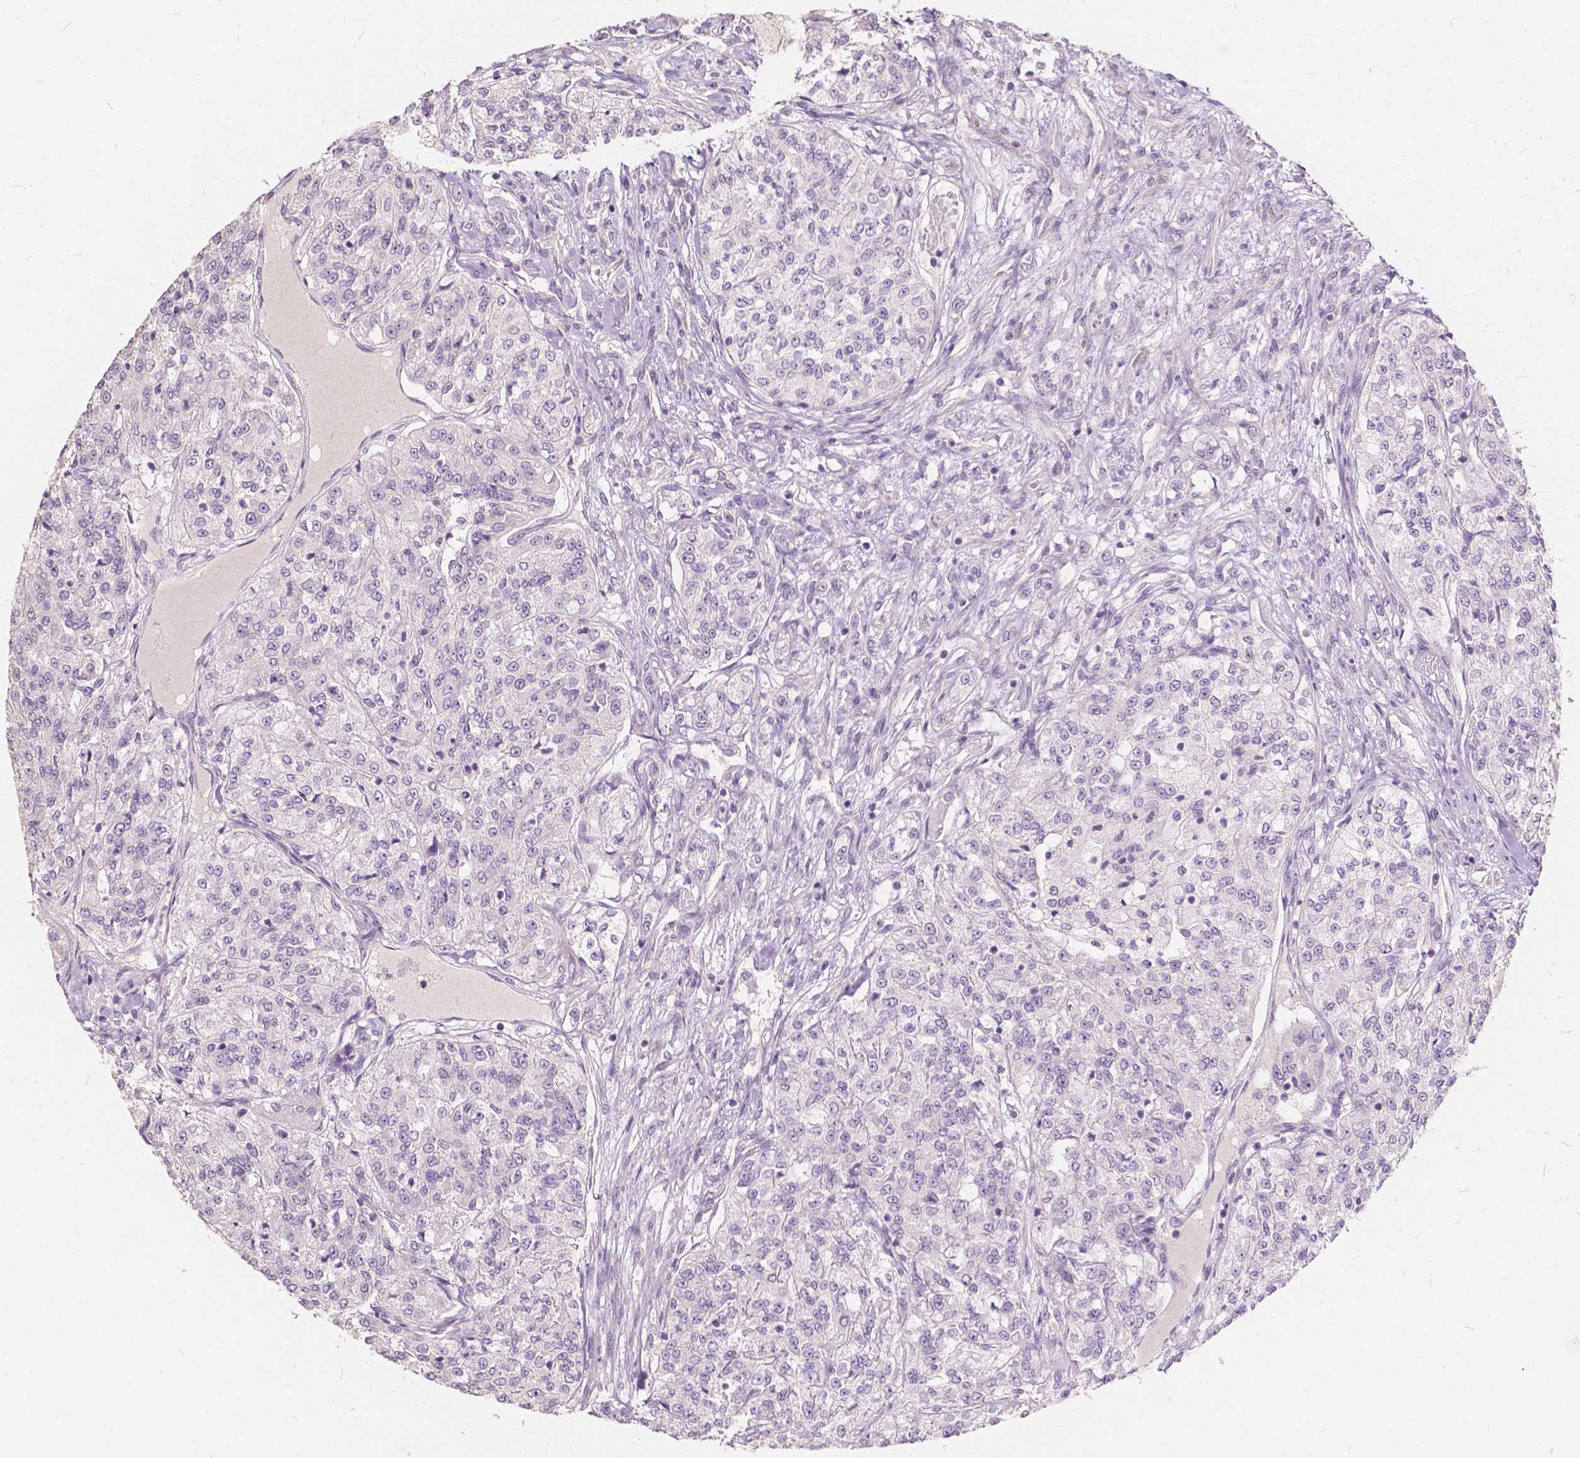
{"staining": {"intensity": "negative", "quantity": "none", "location": "none"}, "tissue": "renal cancer", "cell_type": "Tumor cells", "image_type": "cancer", "snomed": [{"axis": "morphology", "description": "Adenocarcinoma, NOS"}, {"axis": "topography", "description": "Kidney"}], "caption": "The immunohistochemistry (IHC) photomicrograph has no significant expression in tumor cells of renal cancer tissue. (DAB IHC with hematoxylin counter stain).", "gene": "SLC7A8", "patient": {"sex": "female", "age": 63}}